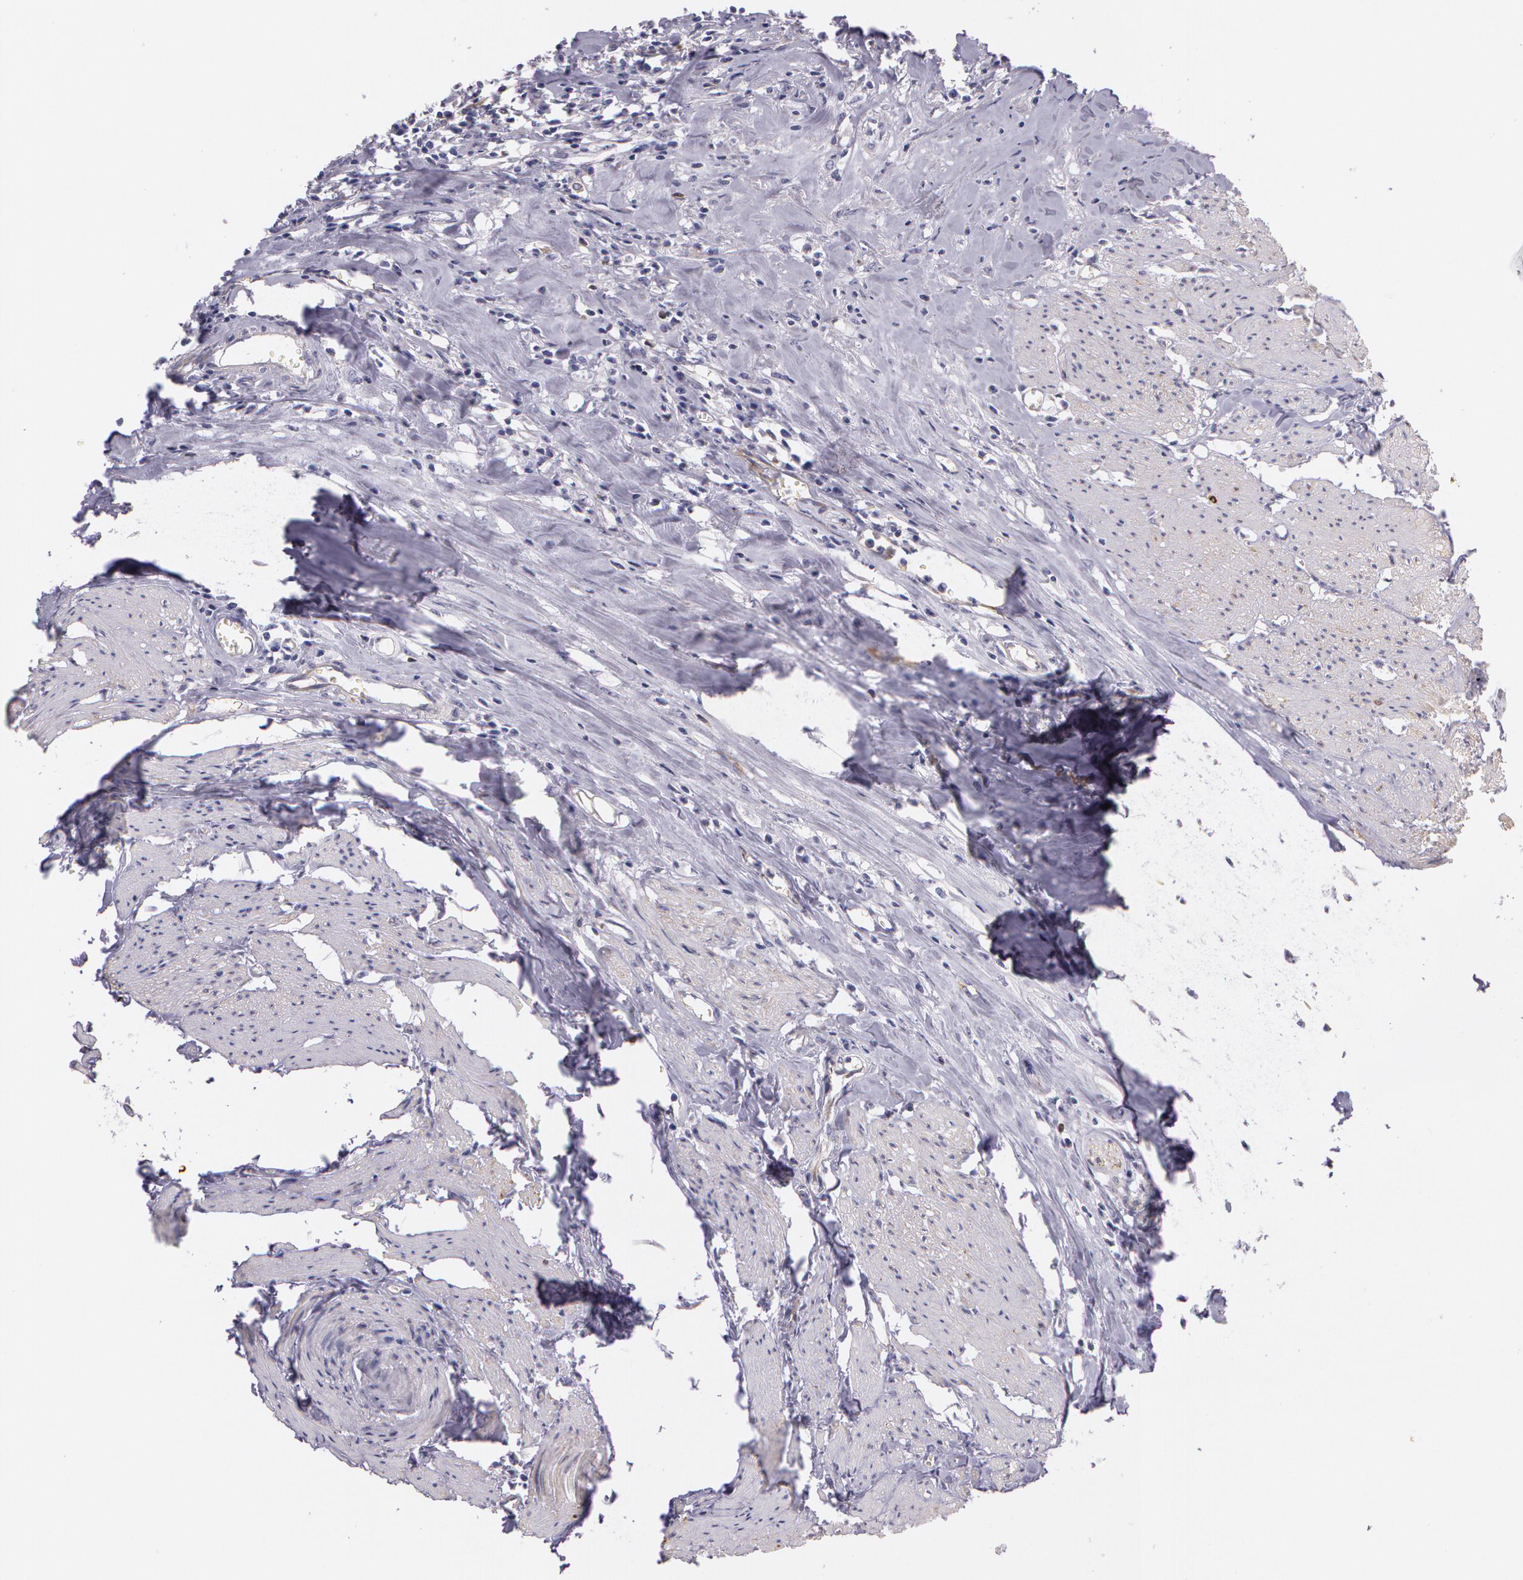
{"staining": {"intensity": "moderate", "quantity": "25%-75%", "location": "cytoplasmic/membranous"}, "tissue": "urothelial cancer", "cell_type": "Tumor cells", "image_type": "cancer", "snomed": [{"axis": "morphology", "description": "Urothelial carcinoma, High grade"}, {"axis": "topography", "description": "Urinary bladder"}], "caption": "A medium amount of moderate cytoplasmic/membranous staining is seen in about 25%-75% of tumor cells in high-grade urothelial carcinoma tissue.", "gene": "APP", "patient": {"sex": "male", "age": 54}}